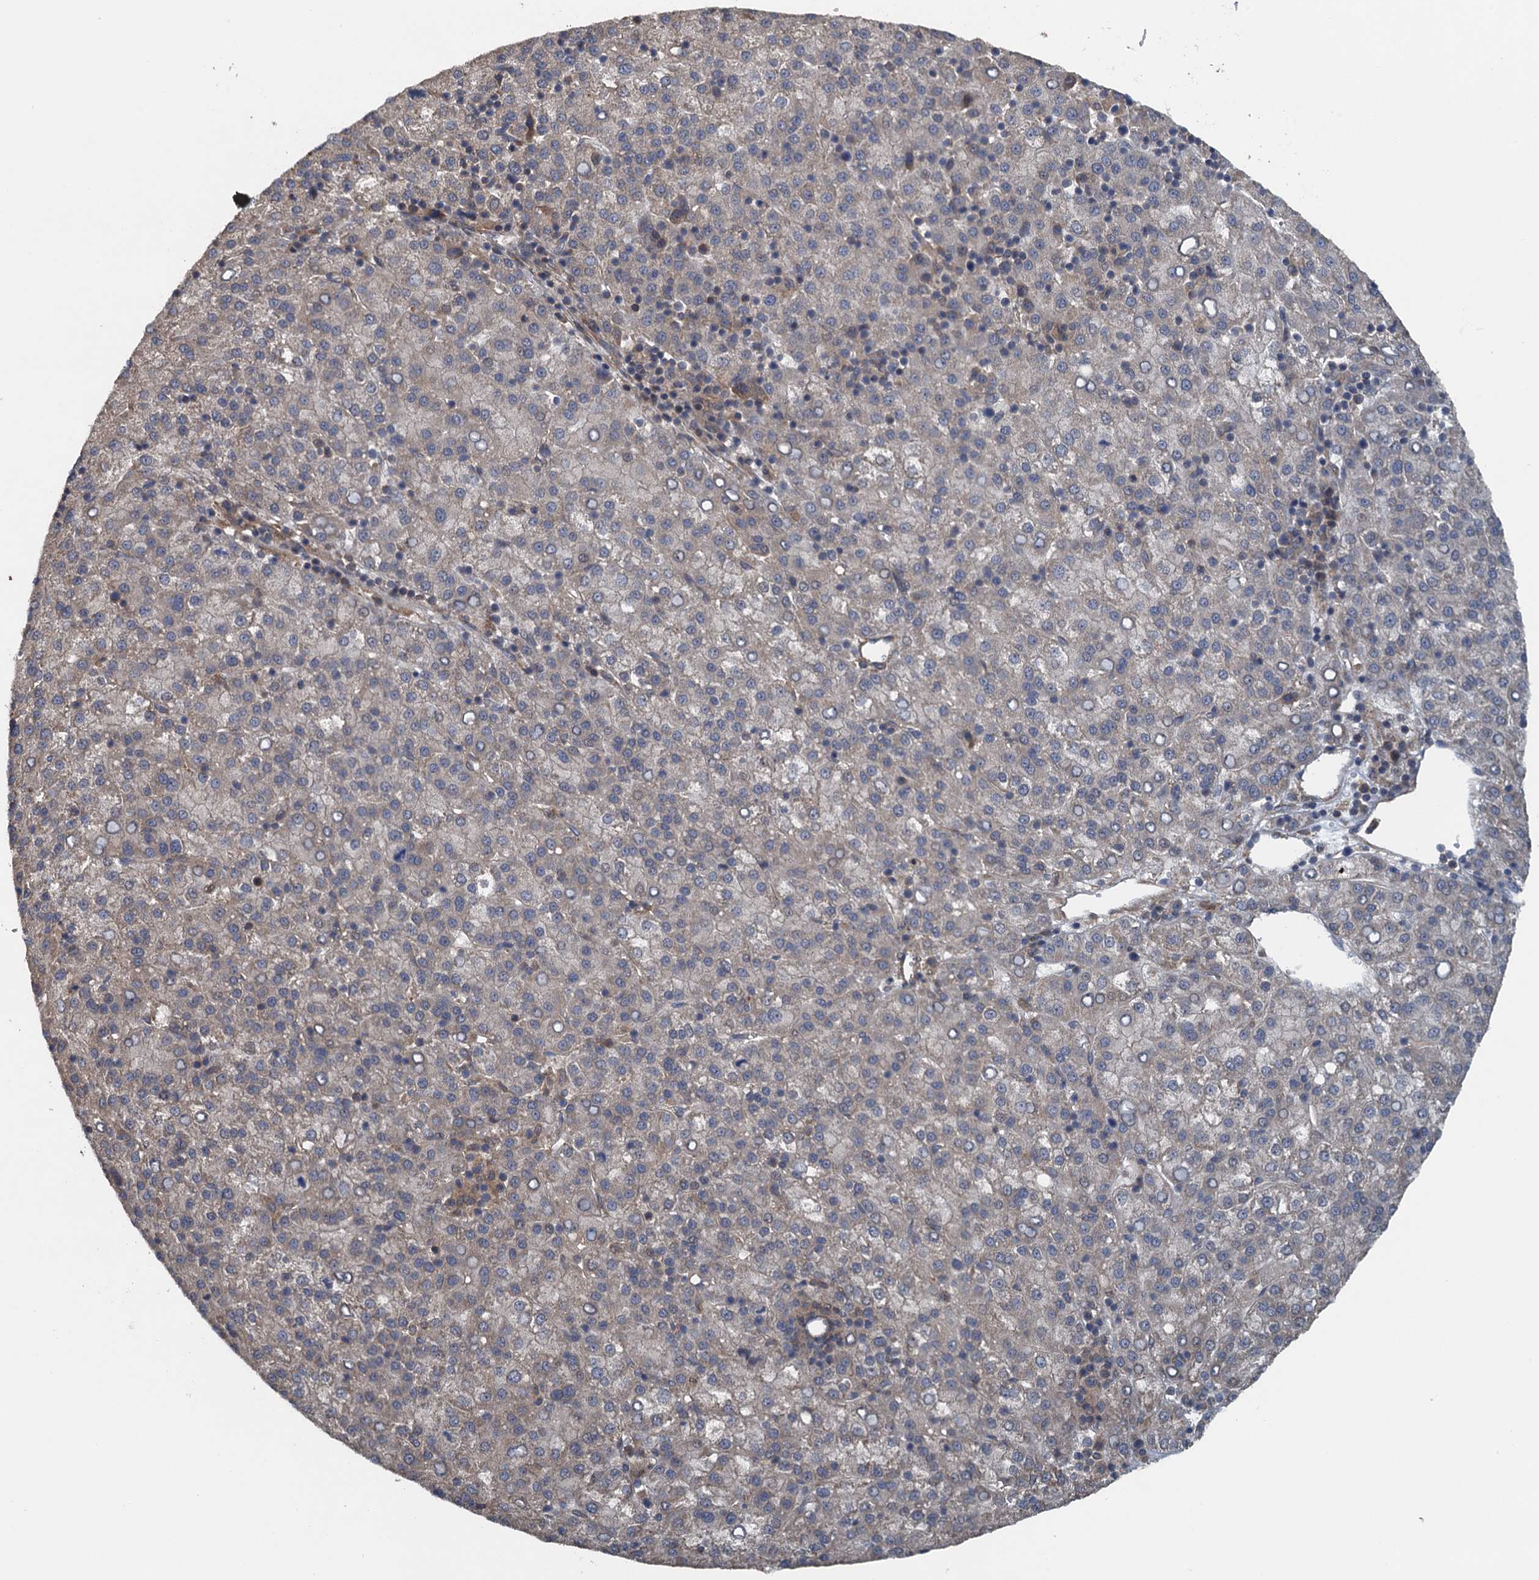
{"staining": {"intensity": "weak", "quantity": "25%-75%", "location": "cytoplasmic/membranous"}, "tissue": "liver cancer", "cell_type": "Tumor cells", "image_type": "cancer", "snomed": [{"axis": "morphology", "description": "Carcinoma, Hepatocellular, NOS"}, {"axis": "topography", "description": "Liver"}], "caption": "High-magnification brightfield microscopy of liver cancer (hepatocellular carcinoma) stained with DAB (brown) and counterstained with hematoxylin (blue). tumor cells exhibit weak cytoplasmic/membranous expression is present in about25%-75% of cells.", "gene": "MEAK7", "patient": {"sex": "female", "age": 58}}